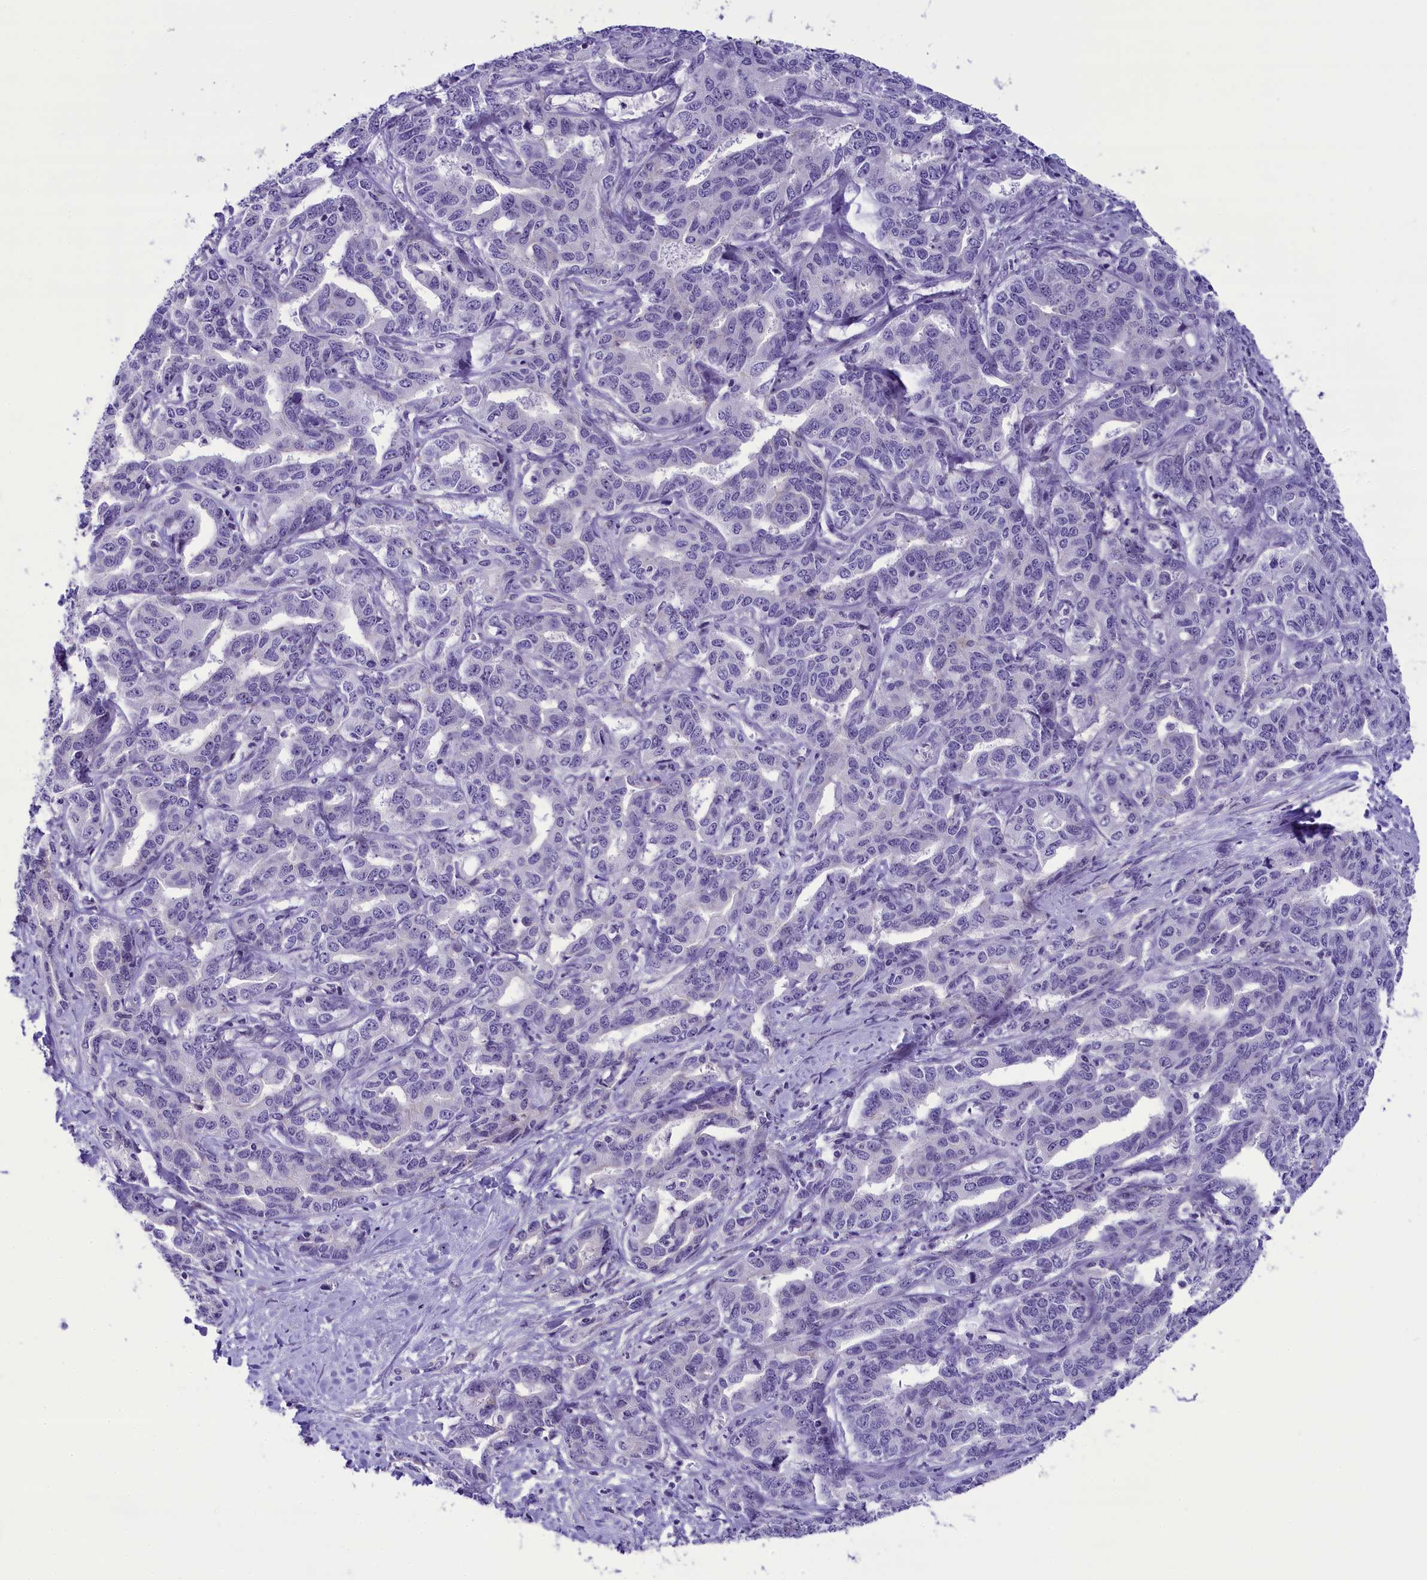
{"staining": {"intensity": "negative", "quantity": "none", "location": "none"}, "tissue": "liver cancer", "cell_type": "Tumor cells", "image_type": "cancer", "snomed": [{"axis": "morphology", "description": "Cholangiocarcinoma"}, {"axis": "topography", "description": "Liver"}], "caption": "The IHC photomicrograph has no significant expression in tumor cells of liver cholangiocarcinoma tissue.", "gene": "PRR15", "patient": {"sex": "male", "age": 59}}